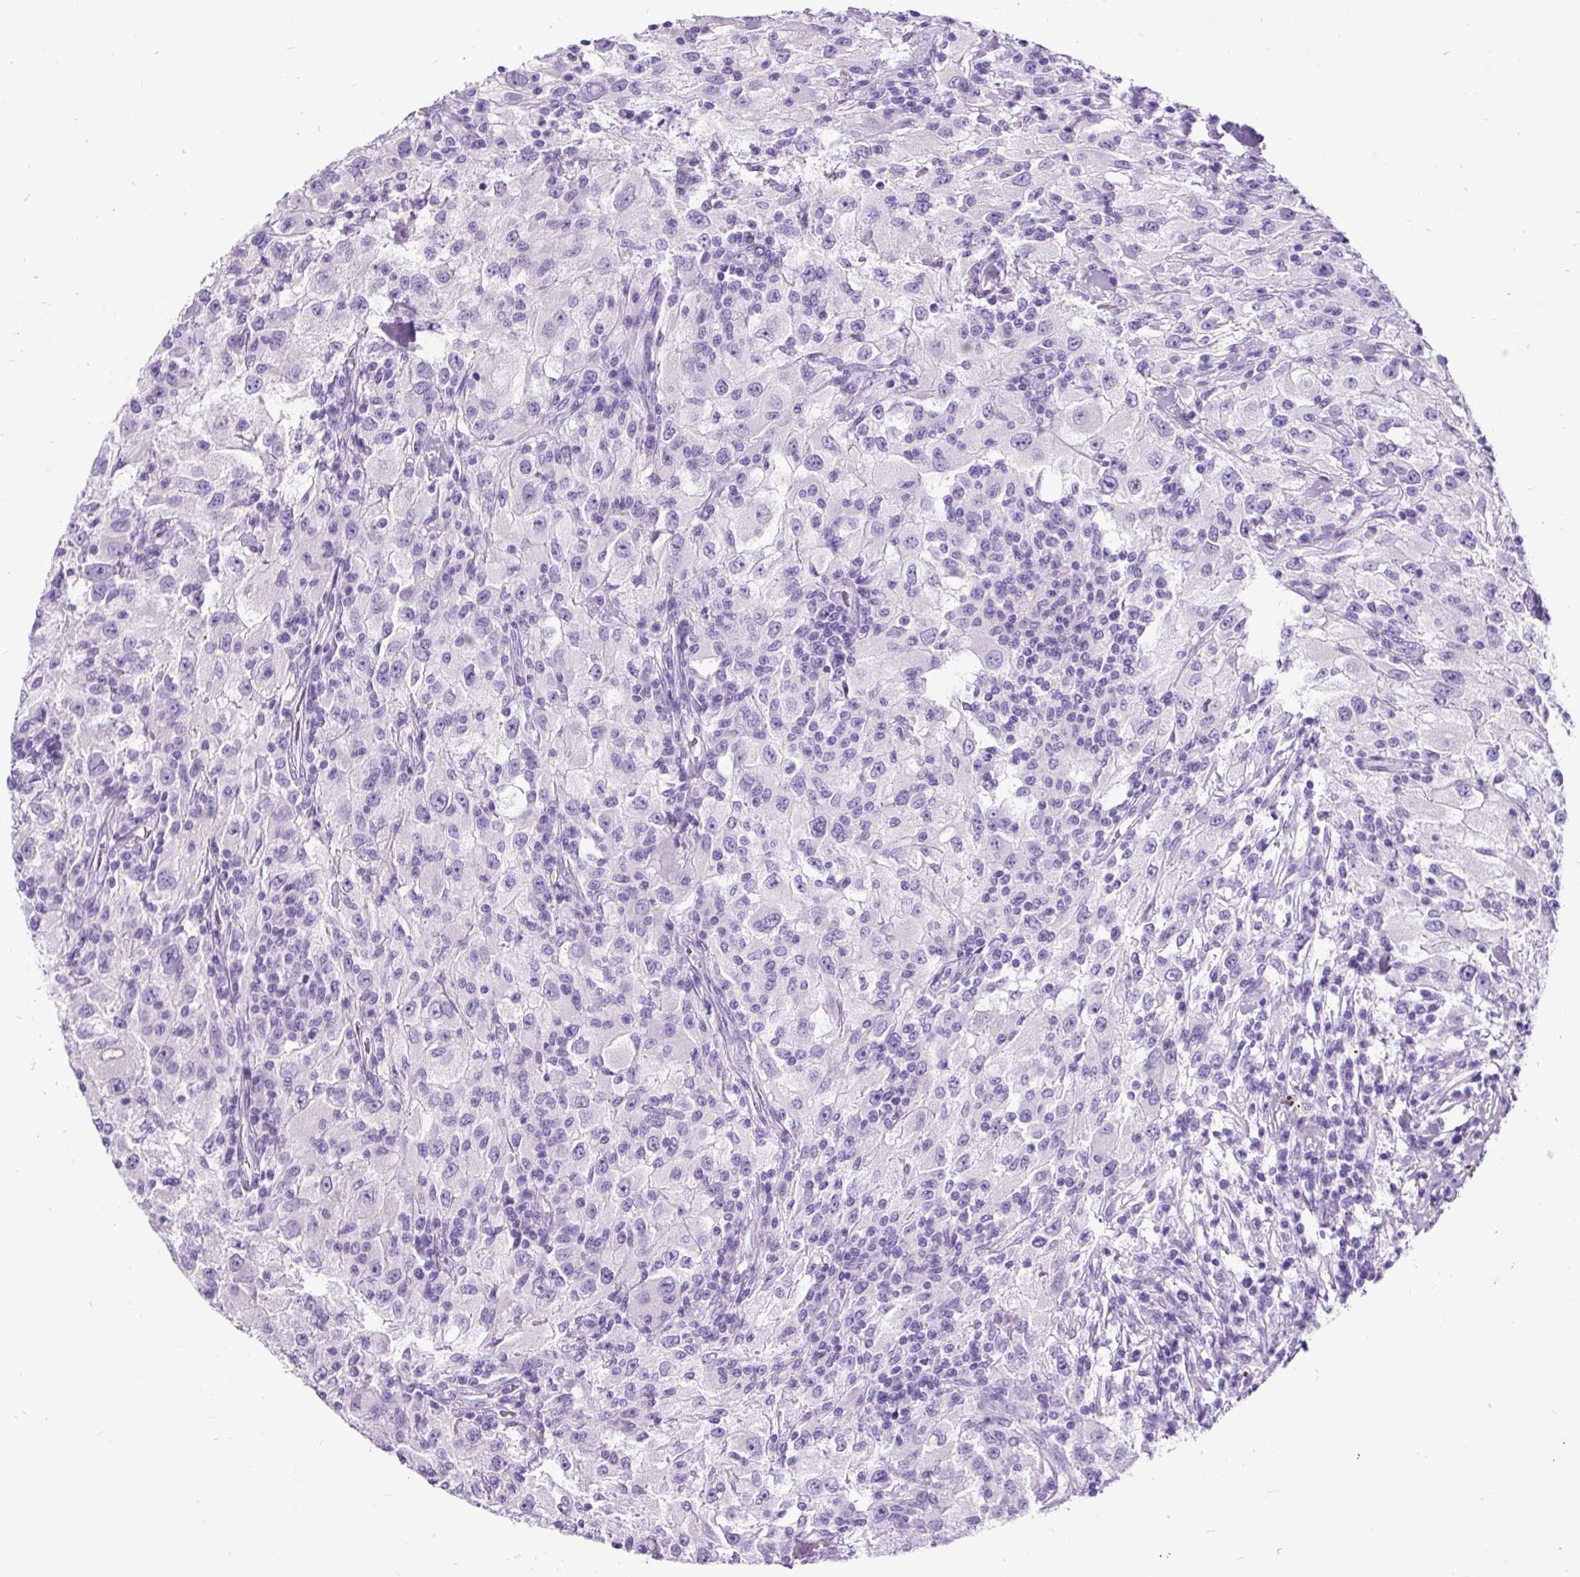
{"staining": {"intensity": "negative", "quantity": "none", "location": "none"}, "tissue": "renal cancer", "cell_type": "Tumor cells", "image_type": "cancer", "snomed": [{"axis": "morphology", "description": "Adenocarcinoma, NOS"}, {"axis": "topography", "description": "Kidney"}], "caption": "This micrograph is of adenocarcinoma (renal) stained with immunohistochemistry (IHC) to label a protein in brown with the nuclei are counter-stained blue. There is no positivity in tumor cells.", "gene": "PDIA2", "patient": {"sex": "female", "age": 67}}